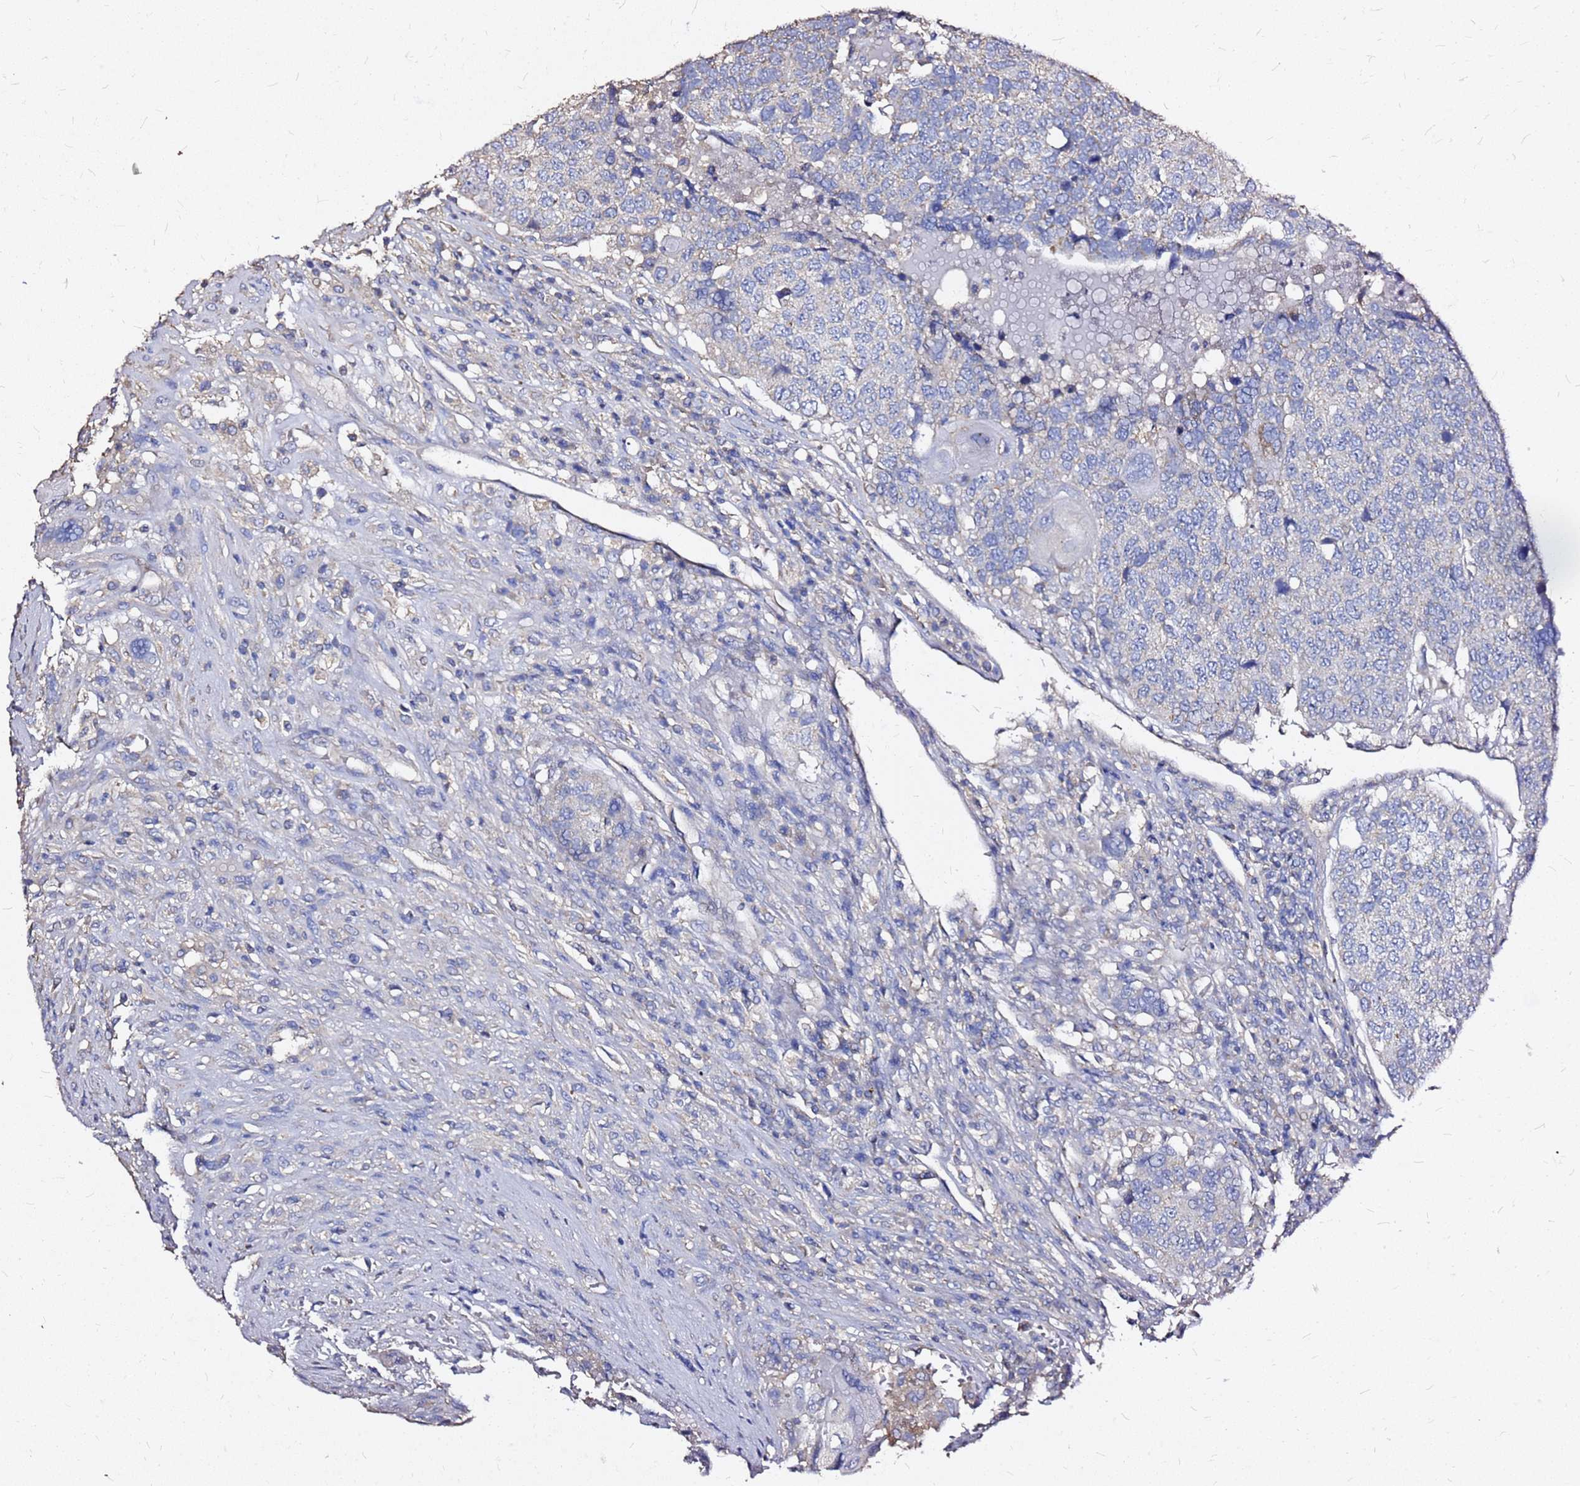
{"staining": {"intensity": "negative", "quantity": "none", "location": "none"}, "tissue": "head and neck cancer", "cell_type": "Tumor cells", "image_type": "cancer", "snomed": [{"axis": "morphology", "description": "Squamous cell carcinoma, NOS"}, {"axis": "topography", "description": "Head-Neck"}], "caption": "A histopathology image of squamous cell carcinoma (head and neck) stained for a protein reveals no brown staining in tumor cells.", "gene": "EXD3", "patient": {"sex": "male", "age": 66}}